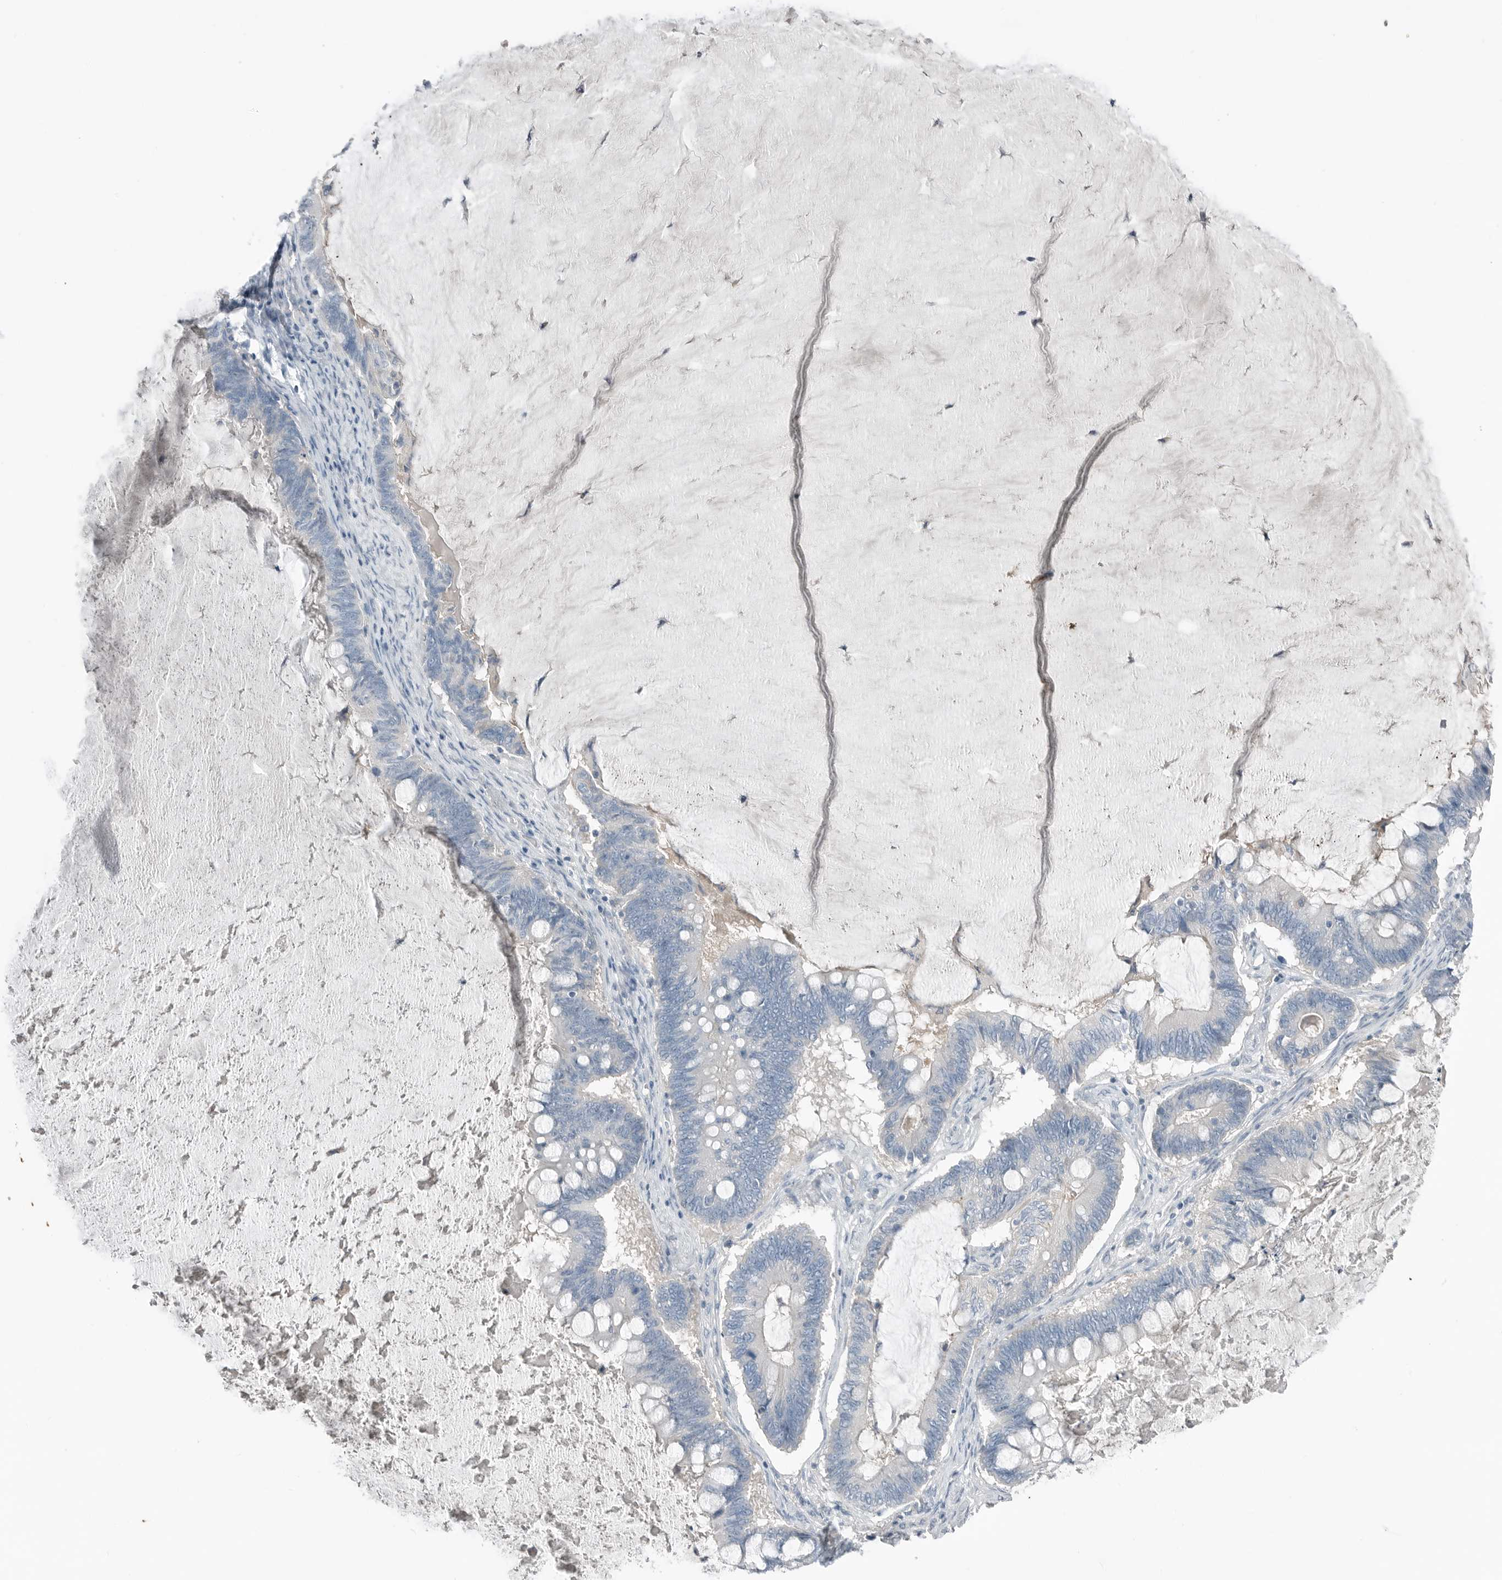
{"staining": {"intensity": "negative", "quantity": "none", "location": "none"}, "tissue": "ovarian cancer", "cell_type": "Tumor cells", "image_type": "cancer", "snomed": [{"axis": "morphology", "description": "Cystadenocarcinoma, mucinous, NOS"}, {"axis": "topography", "description": "Ovary"}], "caption": "There is no significant staining in tumor cells of ovarian cancer.", "gene": "SERPINB7", "patient": {"sex": "female", "age": 61}}